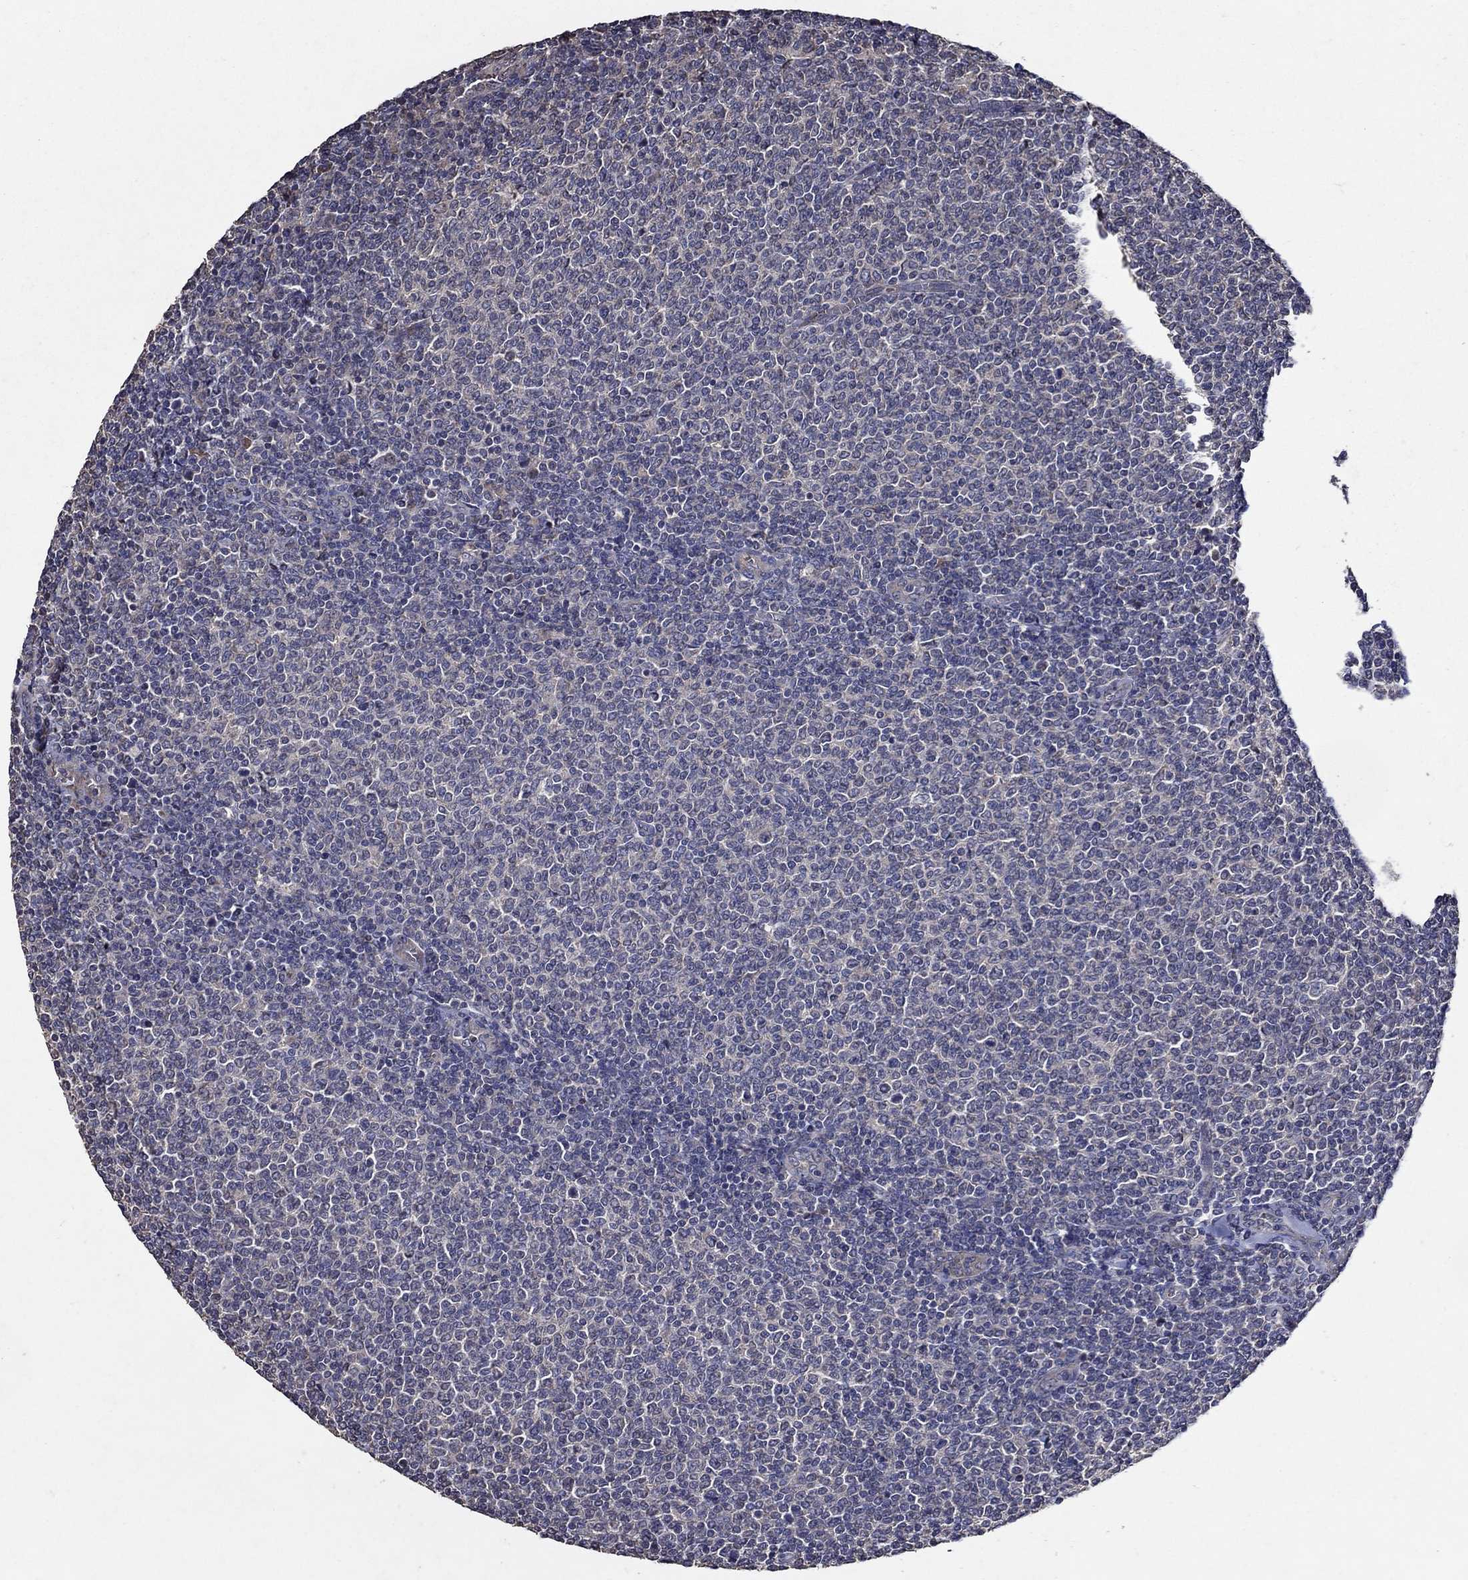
{"staining": {"intensity": "negative", "quantity": "none", "location": "none"}, "tissue": "lymphoma", "cell_type": "Tumor cells", "image_type": "cancer", "snomed": [{"axis": "morphology", "description": "Malignant lymphoma, non-Hodgkin's type, Low grade"}, {"axis": "topography", "description": "Lymph node"}], "caption": "DAB (3,3'-diaminobenzidine) immunohistochemical staining of low-grade malignant lymphoma, non-Hodgkin's type demonstrates no significant staining in tumor cells.", "gene": "HAP1", "patient": {"sex": "male", "age": 52}}